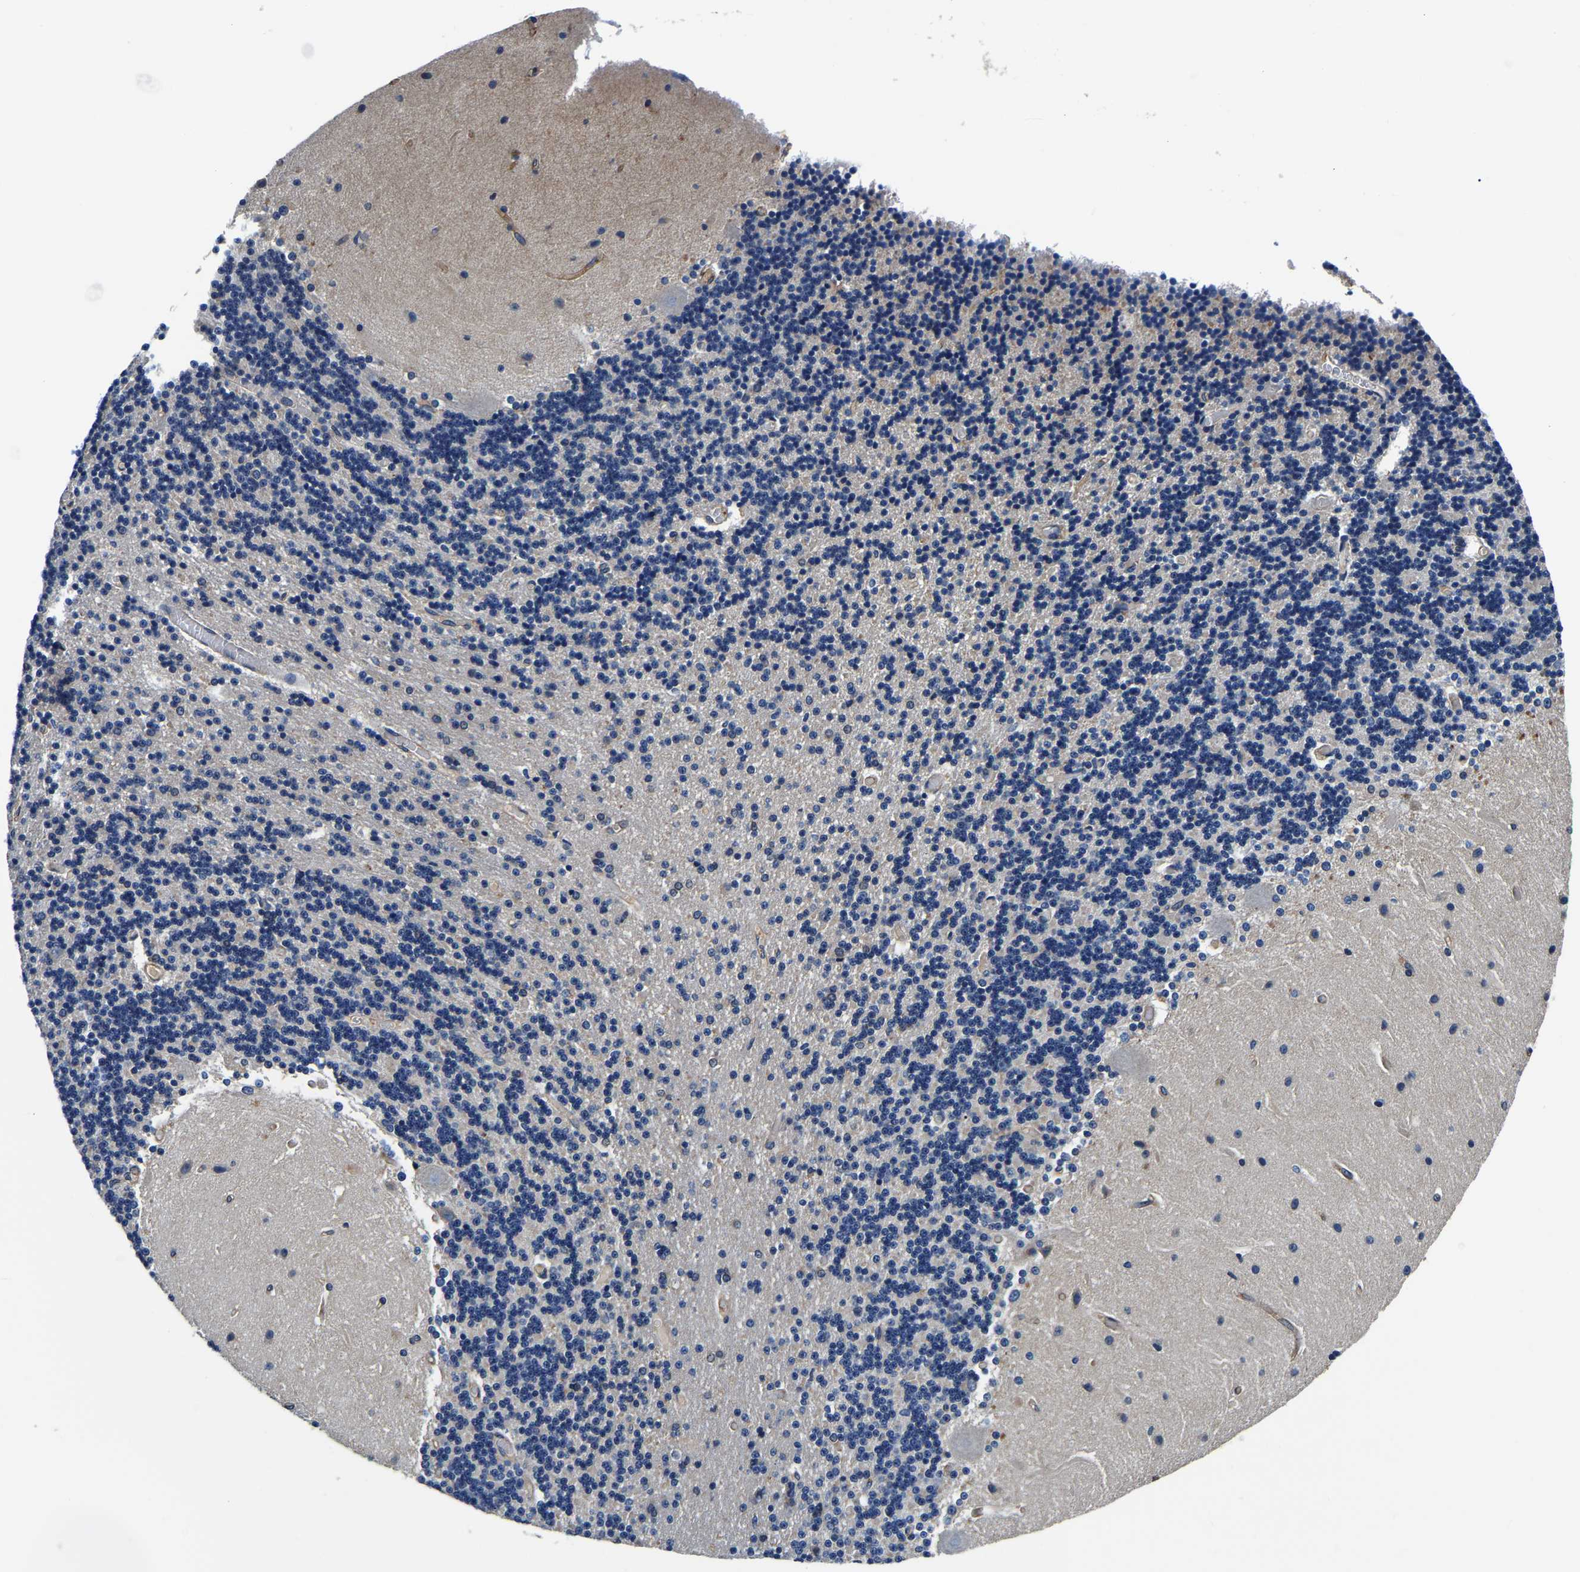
{"staining": {"intensity": "negative", "quantity": "none", "location": "none"}, "tissue": "cerebellum", "cell_type": "Cells in granular layer", "image_type": "normal", "snomed": [{"axis": "morphology", "description": "Normal tissue, NOS"}, {"axis": "topography", "description": "Cerebellum"}], "caption": "Cells in granular layer show no significant expression in benign cerebellum. Nuclei are stained in blue.", "gene": "SH3GLB1", "patient": {"sex": "female", "age": 54}}